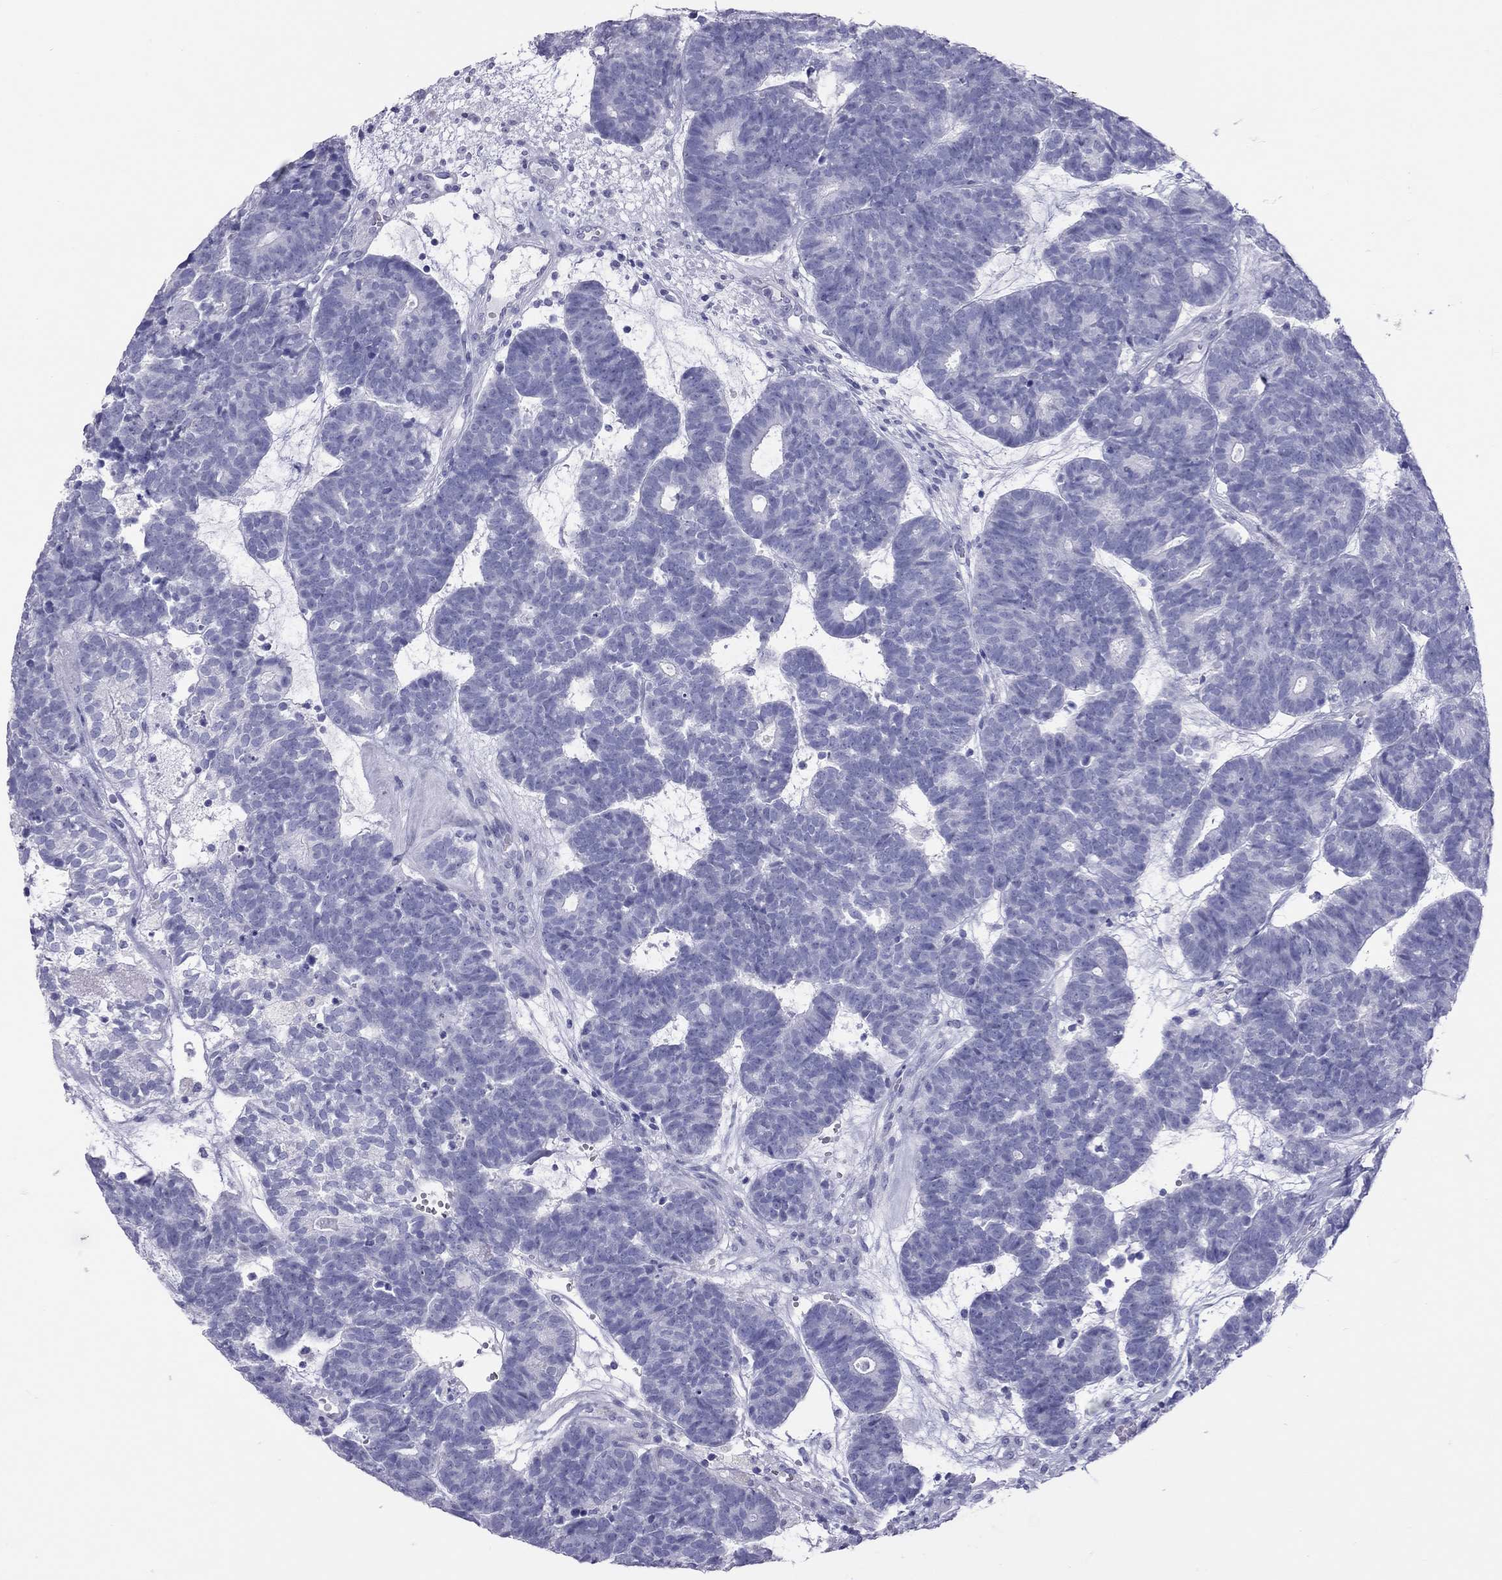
{"staining": {"intensity": "negative", "quantity": "none", "location": "none"}, "tissue": "head and neck cancer", "cell_type": "Tumor cells", "image_type": "cancer", "snomed": [{"axis": "morphology", "description": "Adenocarcinoma, NOS"}, {"axis": "topography", "description": "Head-Neck"}], "caption": "Tumor cells show no significant positivity in adenocarcinoma (head and neck).", "gene": "STAG3", "patient": {"sex": "female", "age": 81}}